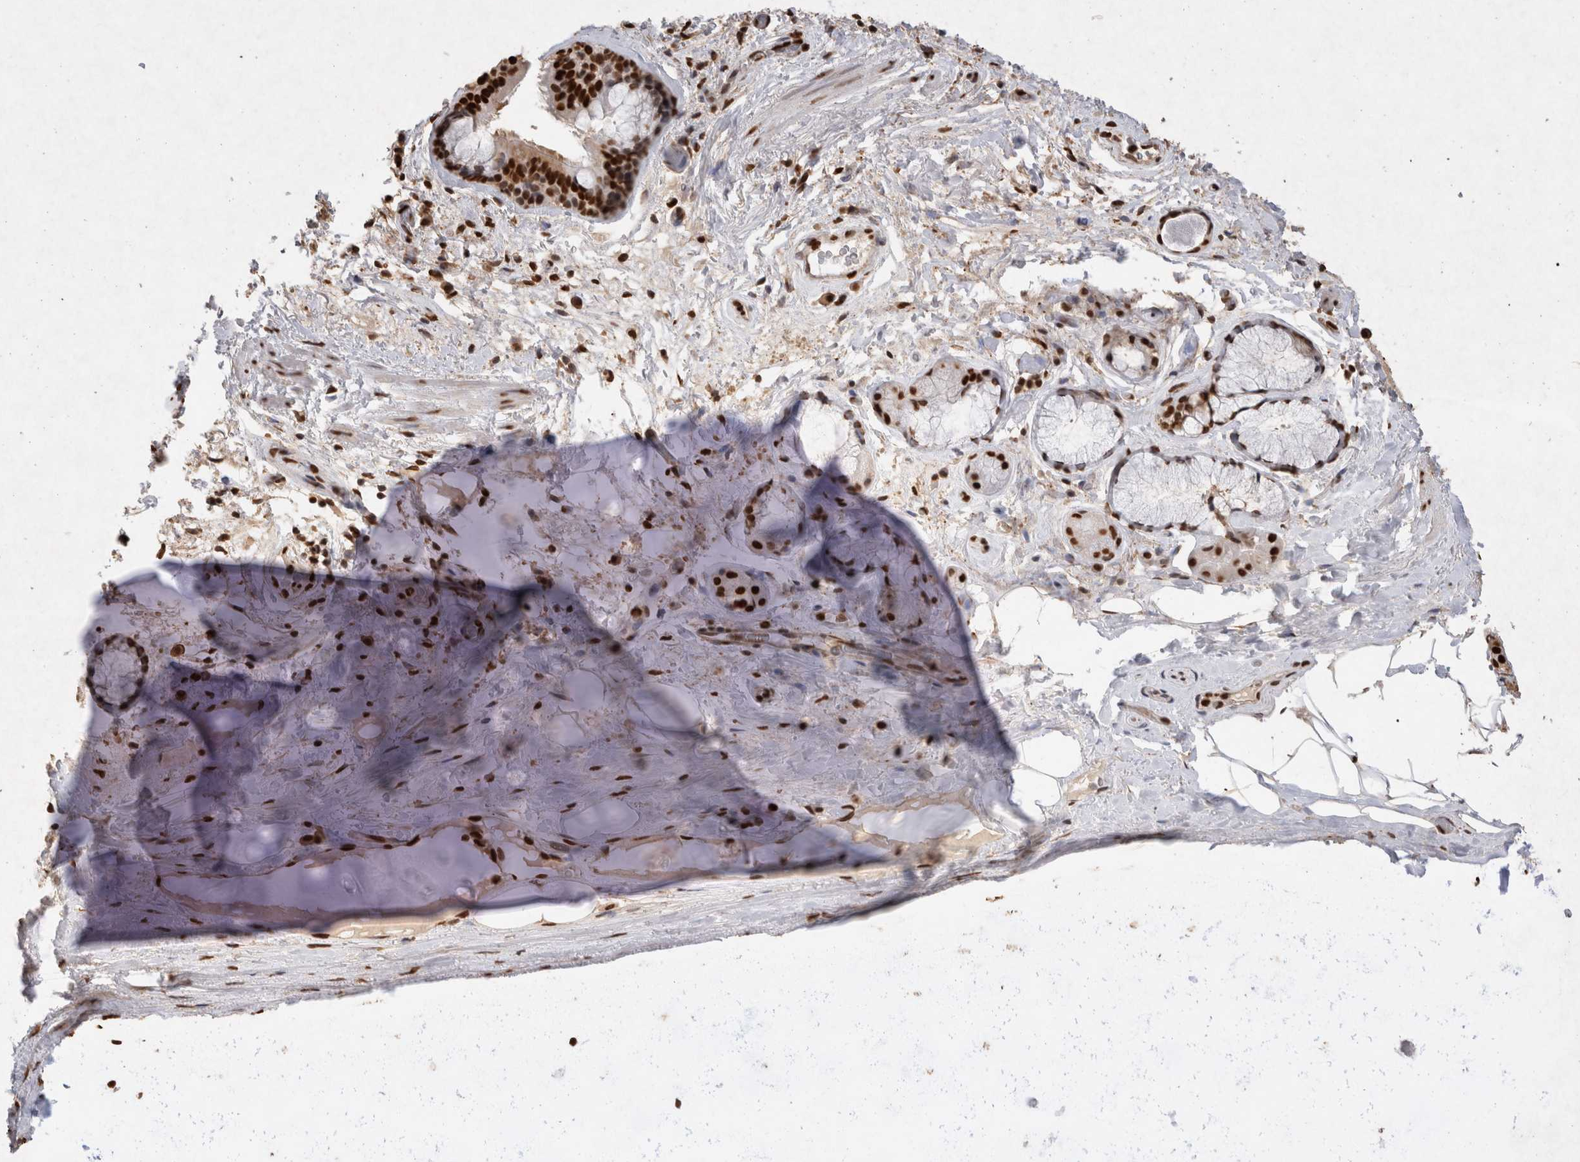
{"staining": {"intensity": "strong", "quantity": ">75%", "location": "nuclear"}, "tissue": "bronchus", "cell_type": "Respiratory epithelial cells", "image_type": "normal", "snomed": [{"axis": "morphology", "description": "Normal tissue, NOS"}, {"axis": "topography", "description": "Cartilage tissue"}], "caption": "Immunohistochemical staining of unremarkable human bronchus displays >75% levels of strong nuclear protein staining in about >75% of respiratory epithelial cells. The staining was performed using DAB, with brown indicating positive protein expression. Nuclei are stained blue with hematoxylin.", "gene": "HDGF", "patient": {"sex": "female", "age": 63}}